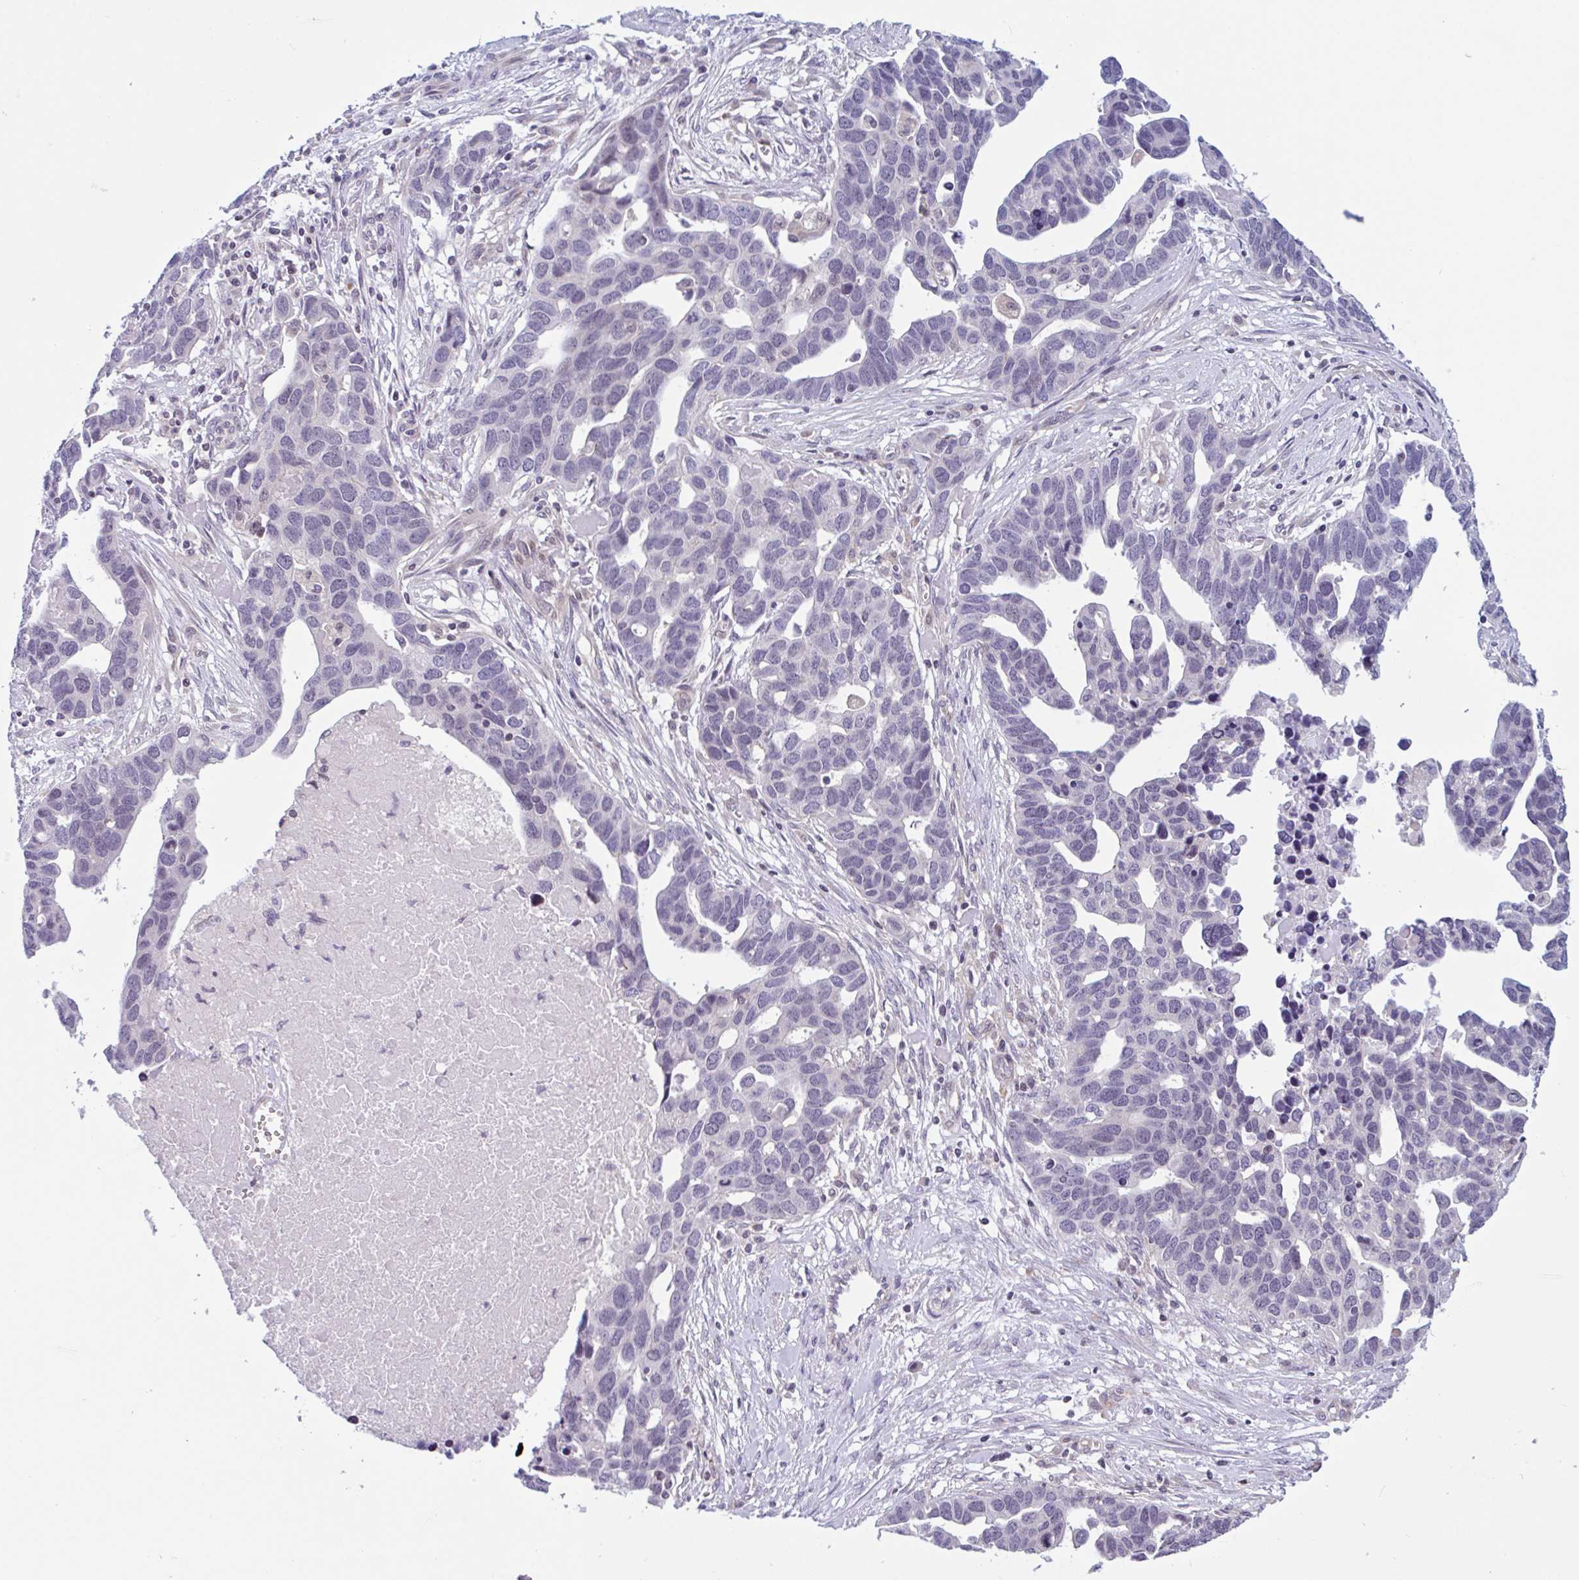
{"staining": {"intensity": "negative", "quantity": "none", "location": "none"}, "tissue": "ovarian cancer", "cell_type": "Tumor cells", "image_type": "cancer", "snomed": [{"axis": "morphology", "description": "Cystadenocarcinoma, serous, NOS"}, {"axis": "topography", "description": "Ovary"}], "caption": "IHC photomicrograph of human serous cystadenocarcinoma (ovarian) stained for a protein (brown), which reveals no staining in tumor cells. (DAB (3,3'-diaminobenzidine) immunohistochemistry (IHC), high magnification).", "gene": "SNX11", "patient": {"sex": "female", "age": 54}}